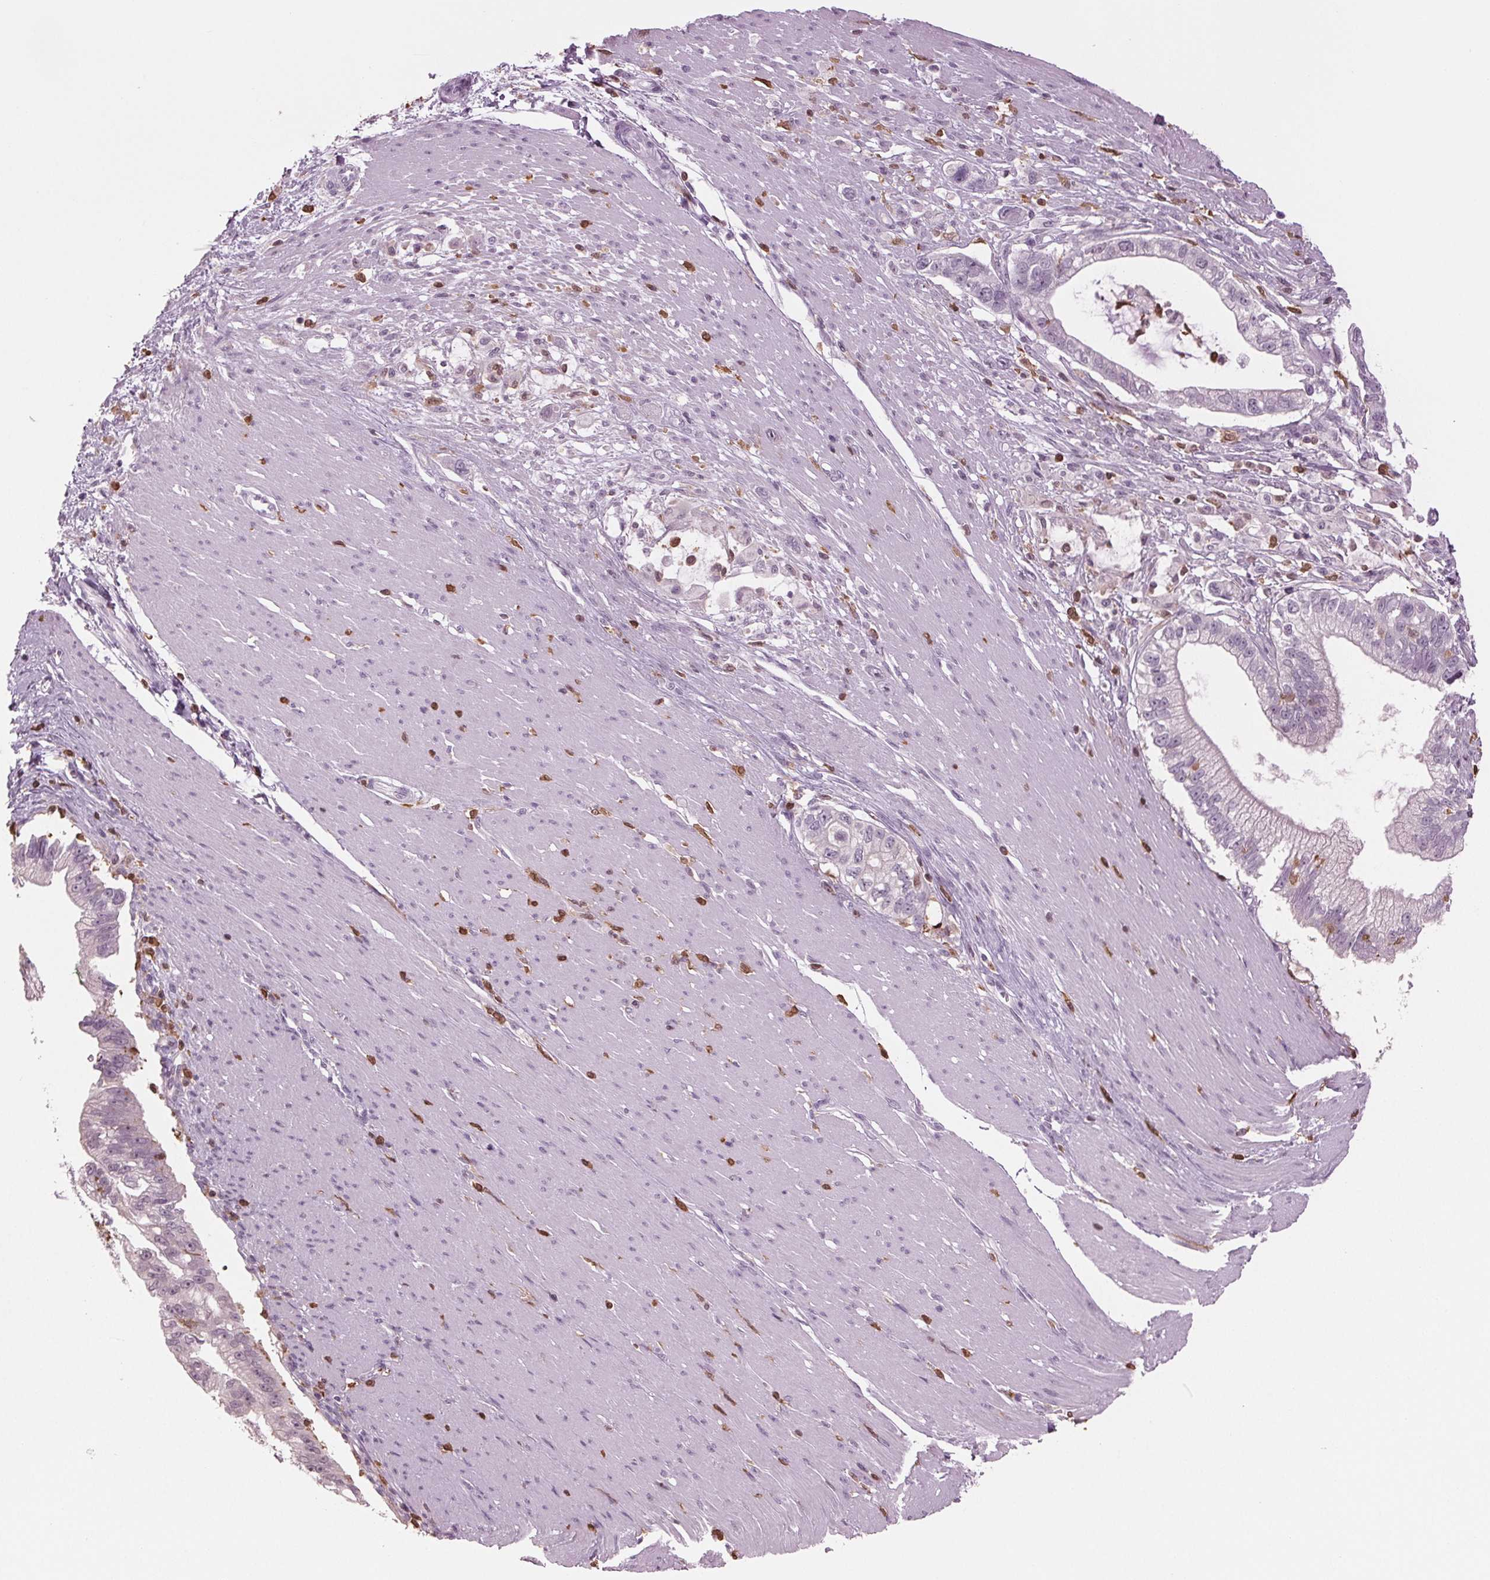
{"staining": {"intensity": "negative", "quantity": "none", "location": "none"}, "tissue": "pancreatic cancer", "cell_type": "Tumor cells", "image_type": "cancer", "snomed": [{"axis": "morphology", "description": "Adenocarcinoma, NOS"}, {"axis": "topography", "description": "Pancreas"}], "caption": "This is an immunohistochemistry (IHC) histopathology image of pancreatic adenocarcinoma. There is no positivity in tumor cells.", "gene": "BTLA", "patient": {"sex": "male", "age": 70}}